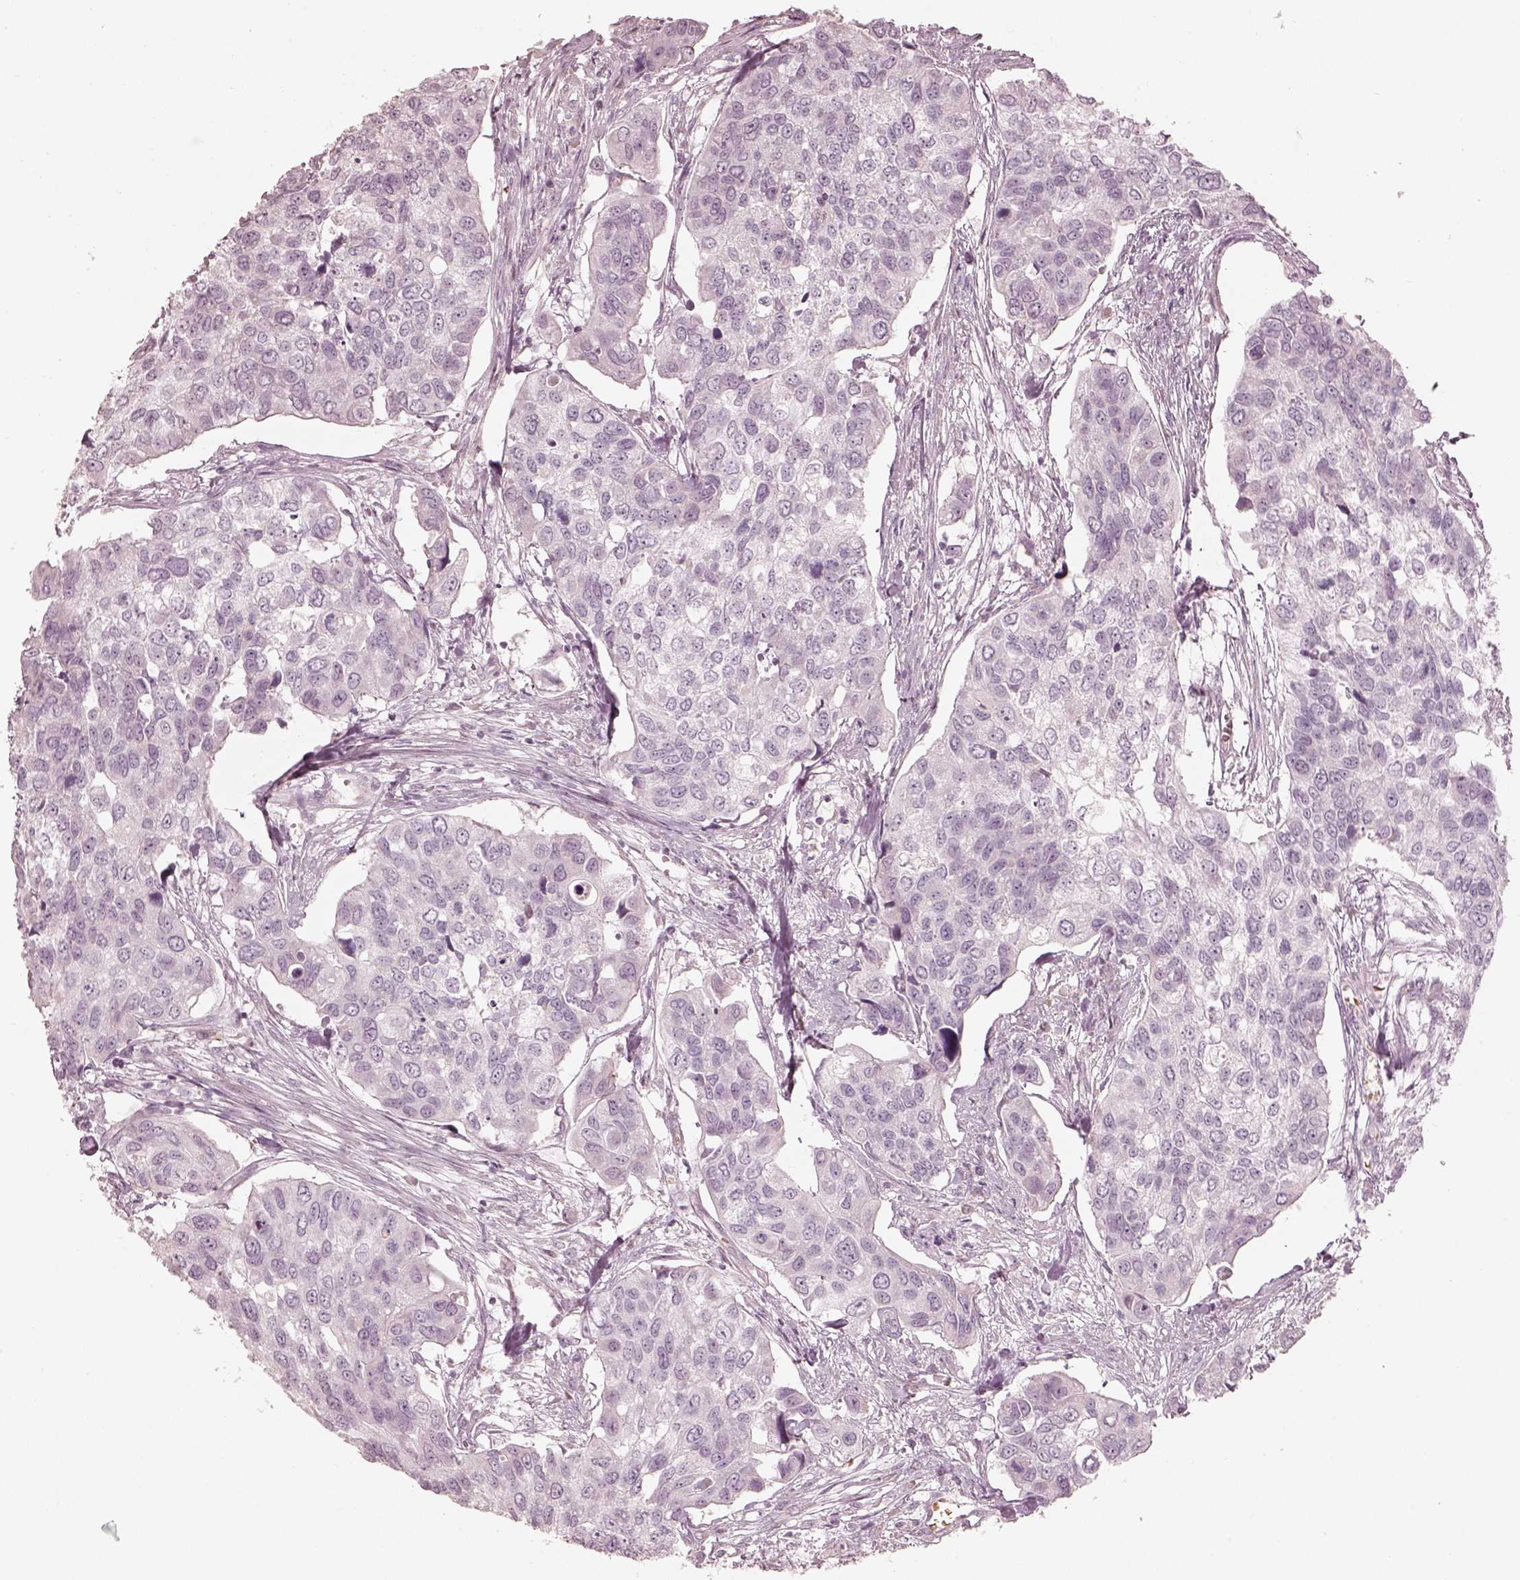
{"staining": {"intensity": "negative", "quantity": "none", "location": "none"}, "tissue": "urothelial cancer", "cell_type": "Tumor cells", "image_type": "cancer", "snomed": [{"axis": "morphology", "description": "Urothelial carcinoma, High grade"}, {"axis": "topography", "description": "Urinary bladder"}], "caption": "The IHC micrograph has no significant staining in tumor cells of high-grade urothelial carcinoma tissue. (DAB immunohistochemistry with hematoxylin counter stain).", "gene": "ANKLE1", "patient": {"sex": "male", "age": 60}}